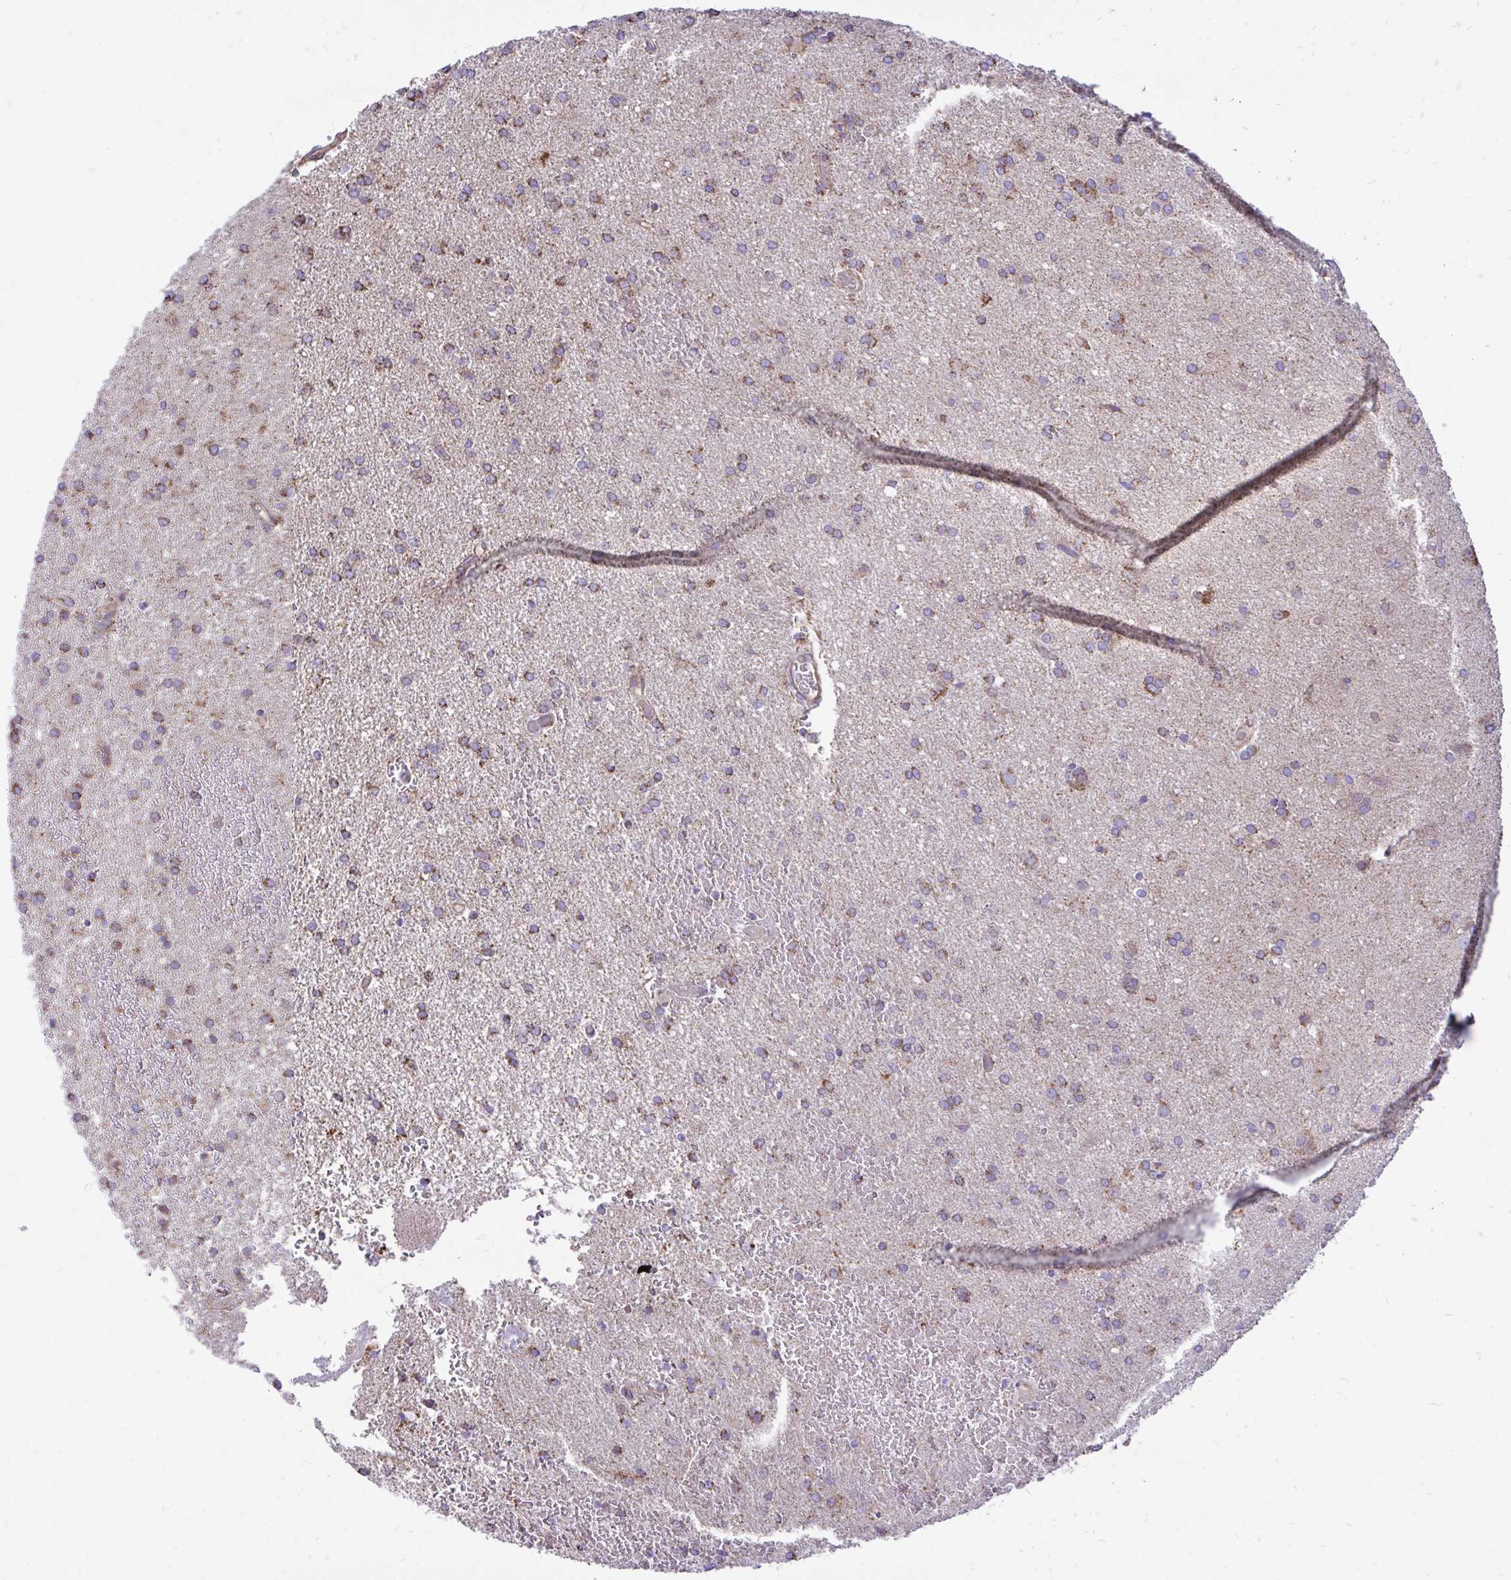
{"staining": {"intensity": "moderate", "quantity": "25%-75%", "location": "cytoplasmic/membranous"}, "tissue": "glioma", "cell_type": "Tumor cells", "image_type": "cancer", "snomed": [{"axis": "morphology", "description": "Glioma, malignant, High grade"}, {"axis": "topography", "description": "Brain"}], "caption": "A photomicrograph of human glioma stained for a protein shows moderate cytoplasmic/membranous brown staining in tumor cells.", "gene": "ATP13A2", "patient": {"sex": "female", "age": 50}}